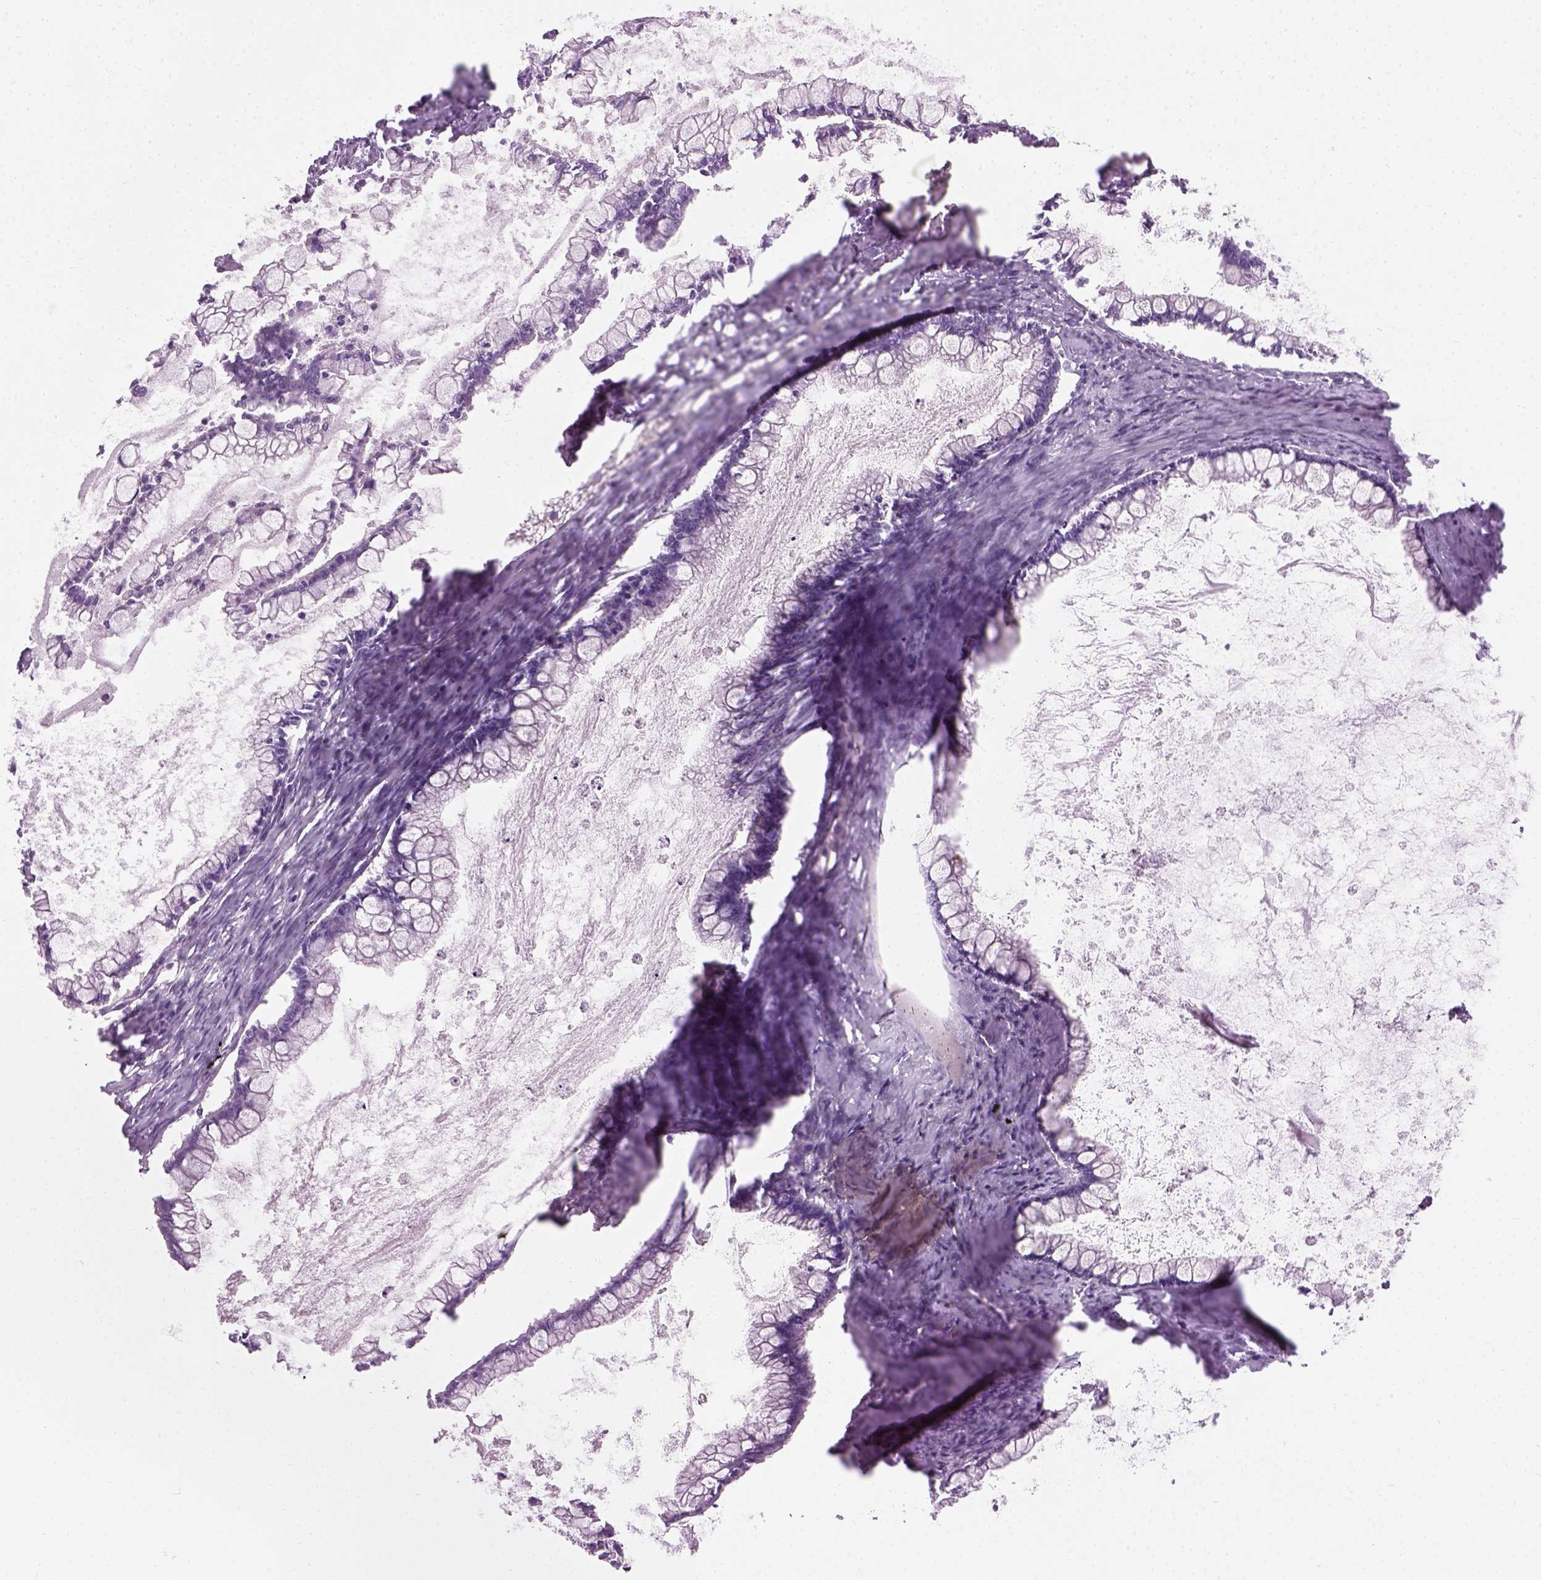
{"staining": {"intensity": "negative", "quantity": "none", "location": "none"}, "tissue": "ovarian cancer", "cell_type": "Tumor cells", "image_type": "cancer", "snomed": [{"axis": "morphology", "description": "Cystadenocarcinoma, mucinous, NOS"}, {"axis": "topography", "description": "Ovary"}], "caption": "The image reveals no staining of tumor cells in ovarian mucinous cystadenocarcinoma.", "gene": "CIBAR2", "patient": {"sex": "female", "age": 67}}